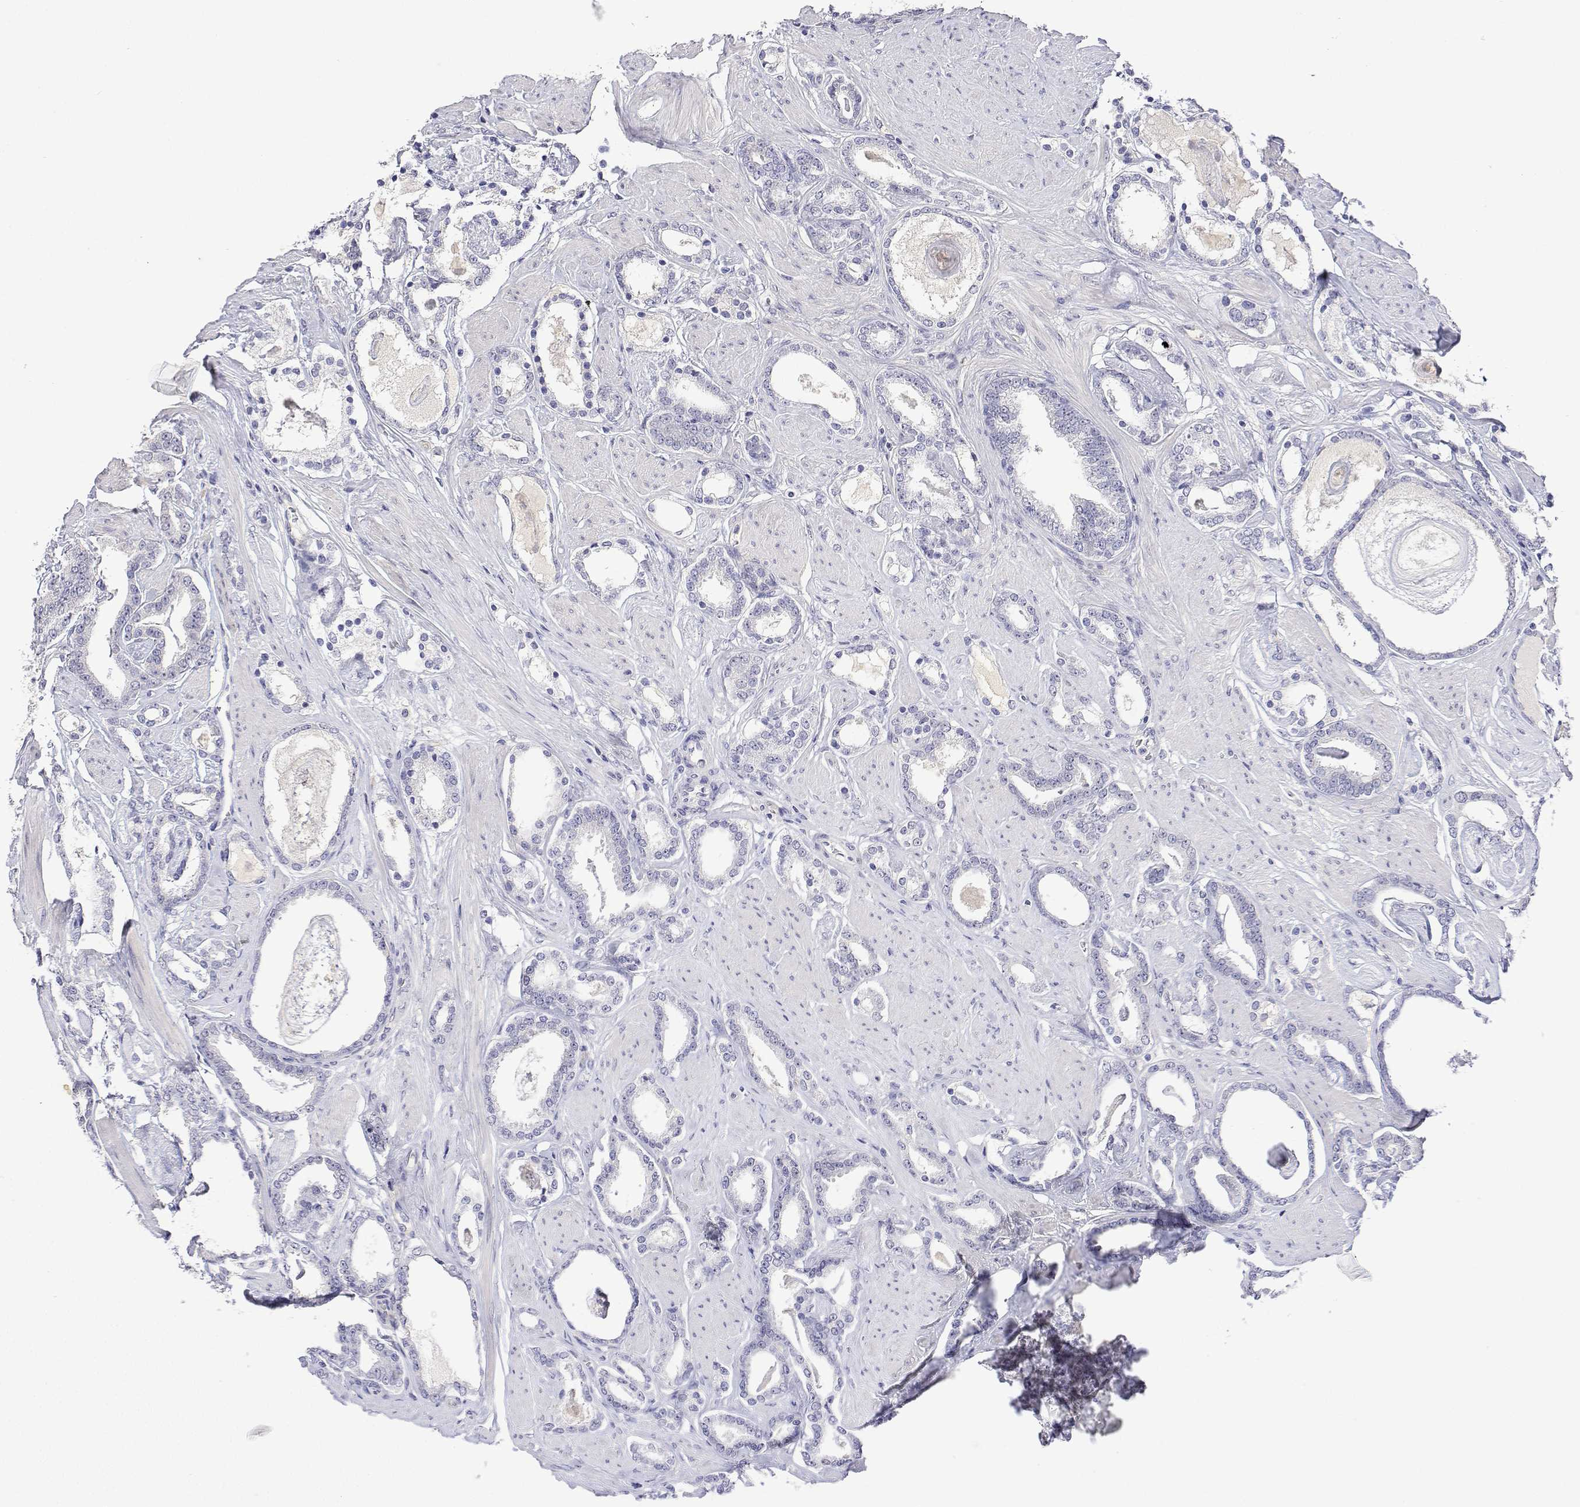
{"staining": {"intensity": "negative", "quantity": "none", "location": "none"}, "tissue": "prostate cancer", "cell_type": "Tumor cells", "image_type": "cancer", "snomed": [{"axis": "morphology", "description": "Adenocarcinoma, High grade"}, {"axis": "topography", "description": "Prostate"}], "caption": "Immunohistochemical staining of human high-grade adenocarcinoma (prostate) exhibits no significant expression in tumor cells. The staining was performed using DAB (3,3'-diaminobenzidine) to visualize the protein expression in brown, while the nuclei were stained in blue with hematoxylin (Magnification: 20x).", "gene": "PLCB1", "patient": {"sex": "male", "age": 63}}